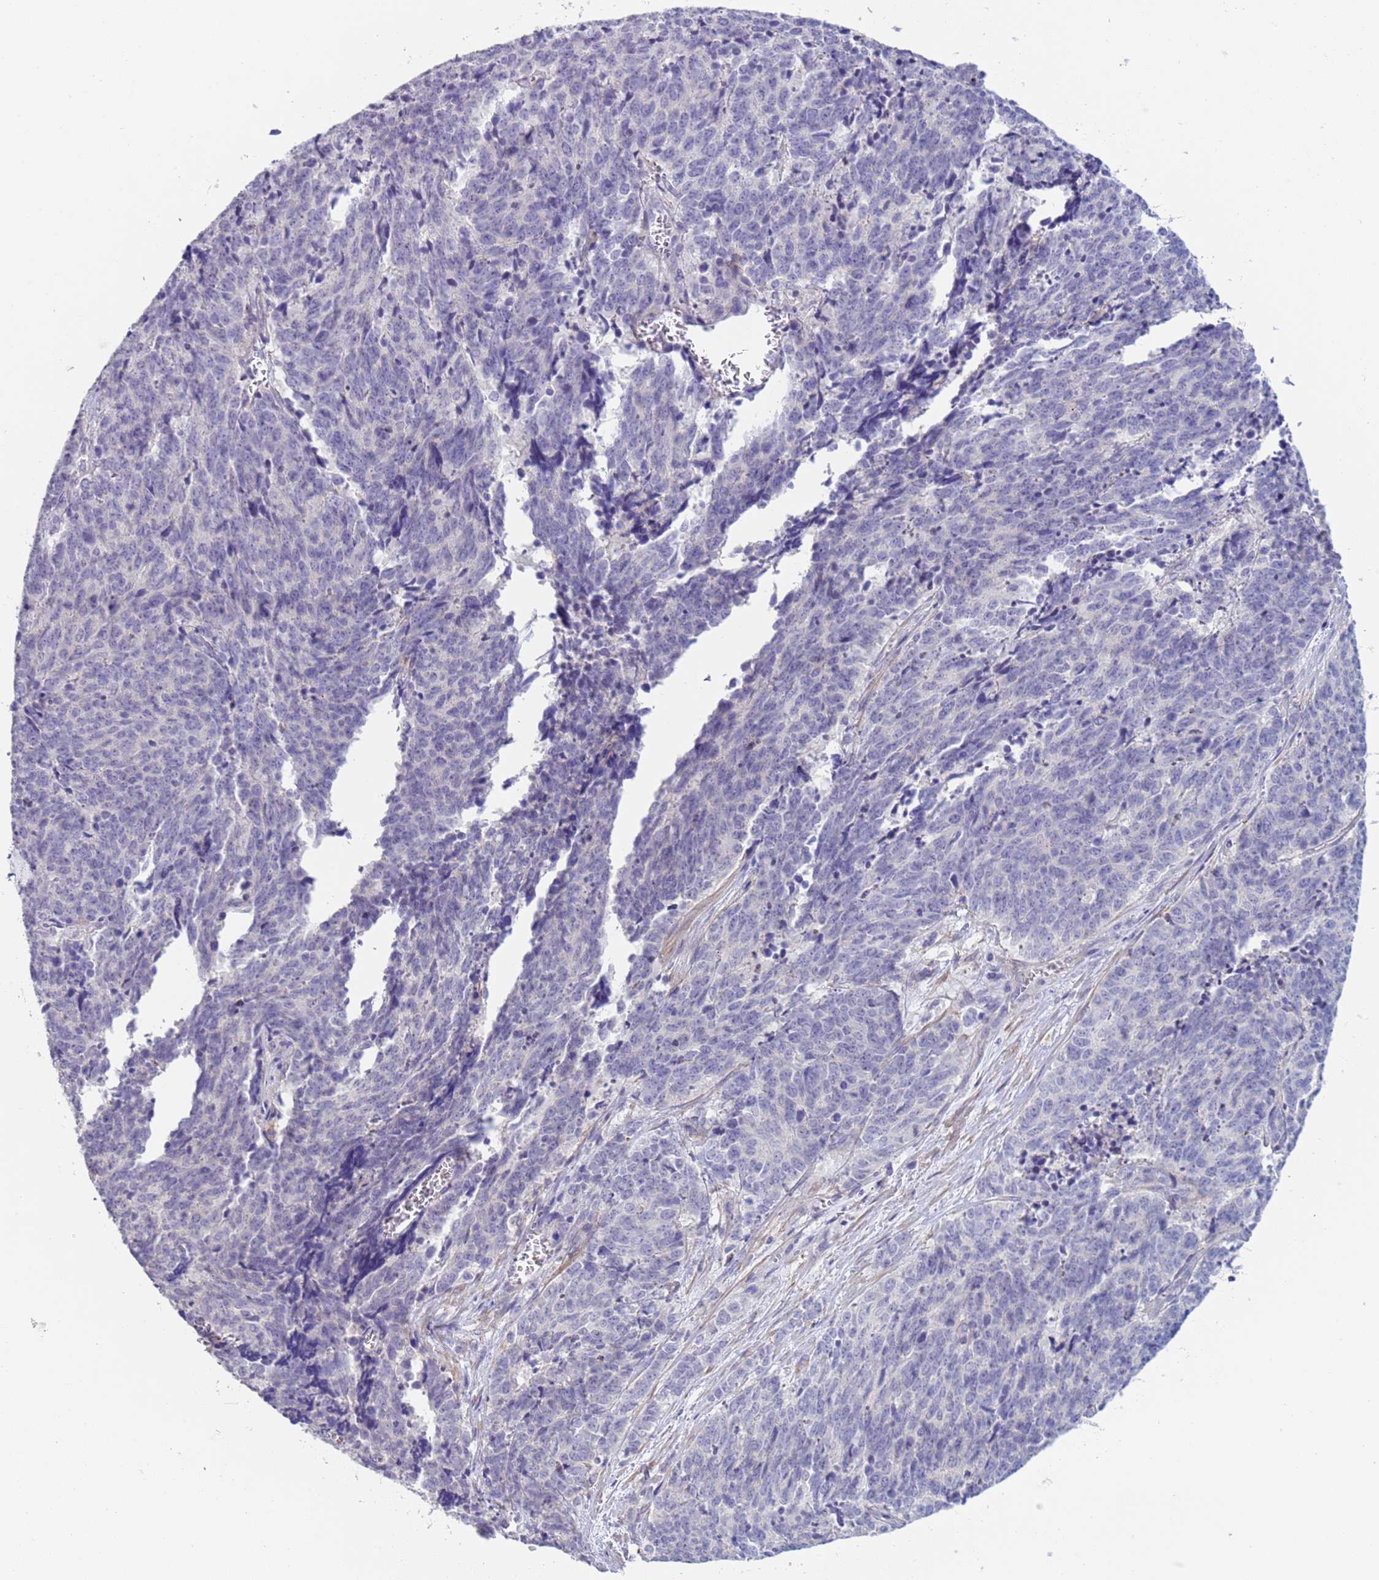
{"staining": {"intensity": "negative", "quantity": "none", "location": "none"}, "tissue": "cervical cancer", "cell_type": "Tumor cells", "image_type": "cancer", "snomed": [{"axis": "morphology", "description": "Squamous cell carcinoma, NOS"}, {"axis": "topography", "description": "Cervix"}], "caption": "An image of human squamous cell carcinoma (cervical) is negative for staining in tumor cells.", "gene": "KBTBD3", "patient": {"sex": "female", "age": 29}}